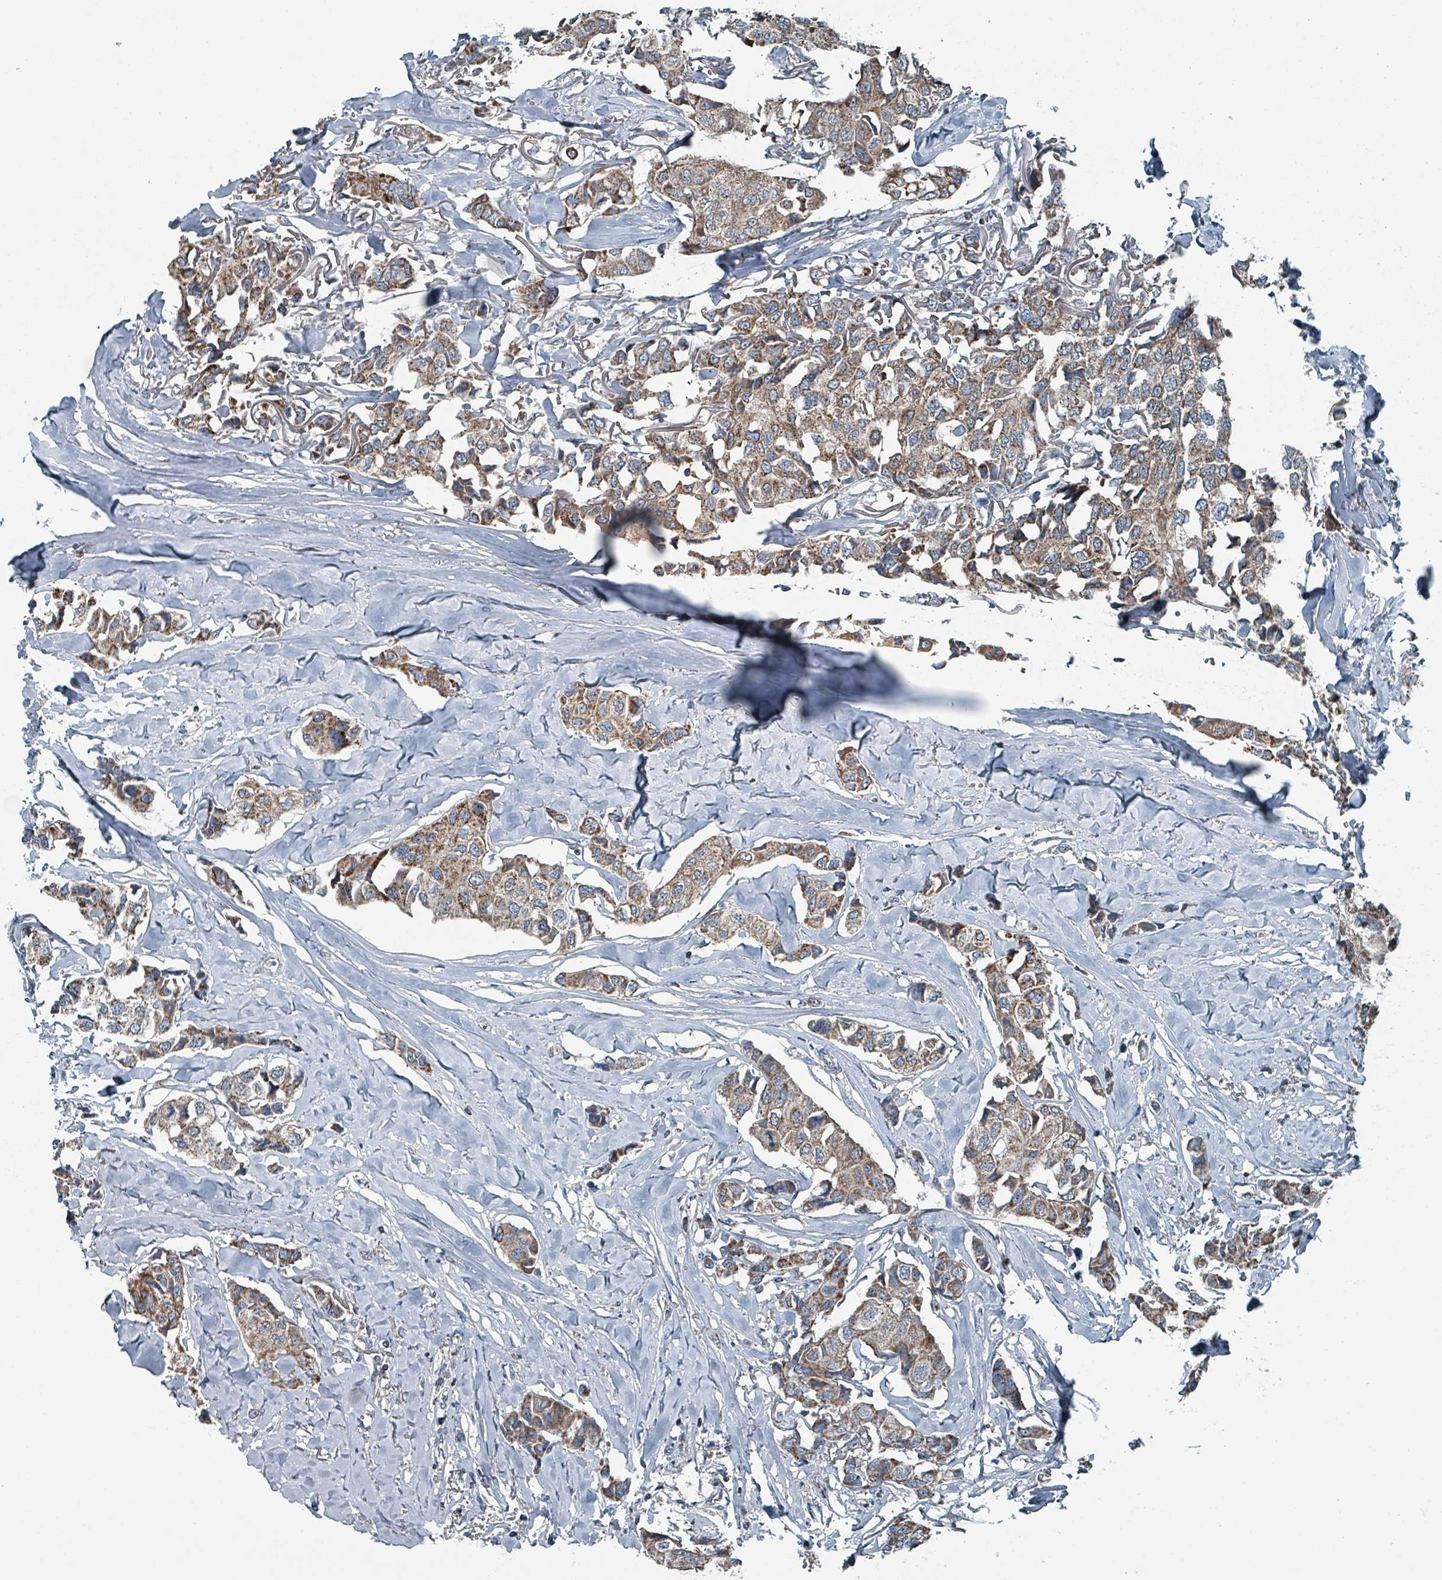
{"staining": {"intensity": "moderate", "quantity": ">75%", "location": "cytoplasmic/membranous"}, "tissue": "breast cancer", "cell_type": "Tumor cells", "image_type": "cancer", "snomed": [{"axis": "morphology", "description": "Duct carcinoma"}, {"axis": "topography", "description": "Breast"}], "caption": "Breast intraductal carcinoma was stained to show a protein in brown. There is medium levels of moderate cytoplasmic/membranous staining in approximately >75% of tumor cells. (IHC, brightfield microscopy, high magnification).", "gene": "ABHD18", "patient": {"sex": "female", "age": 80}}